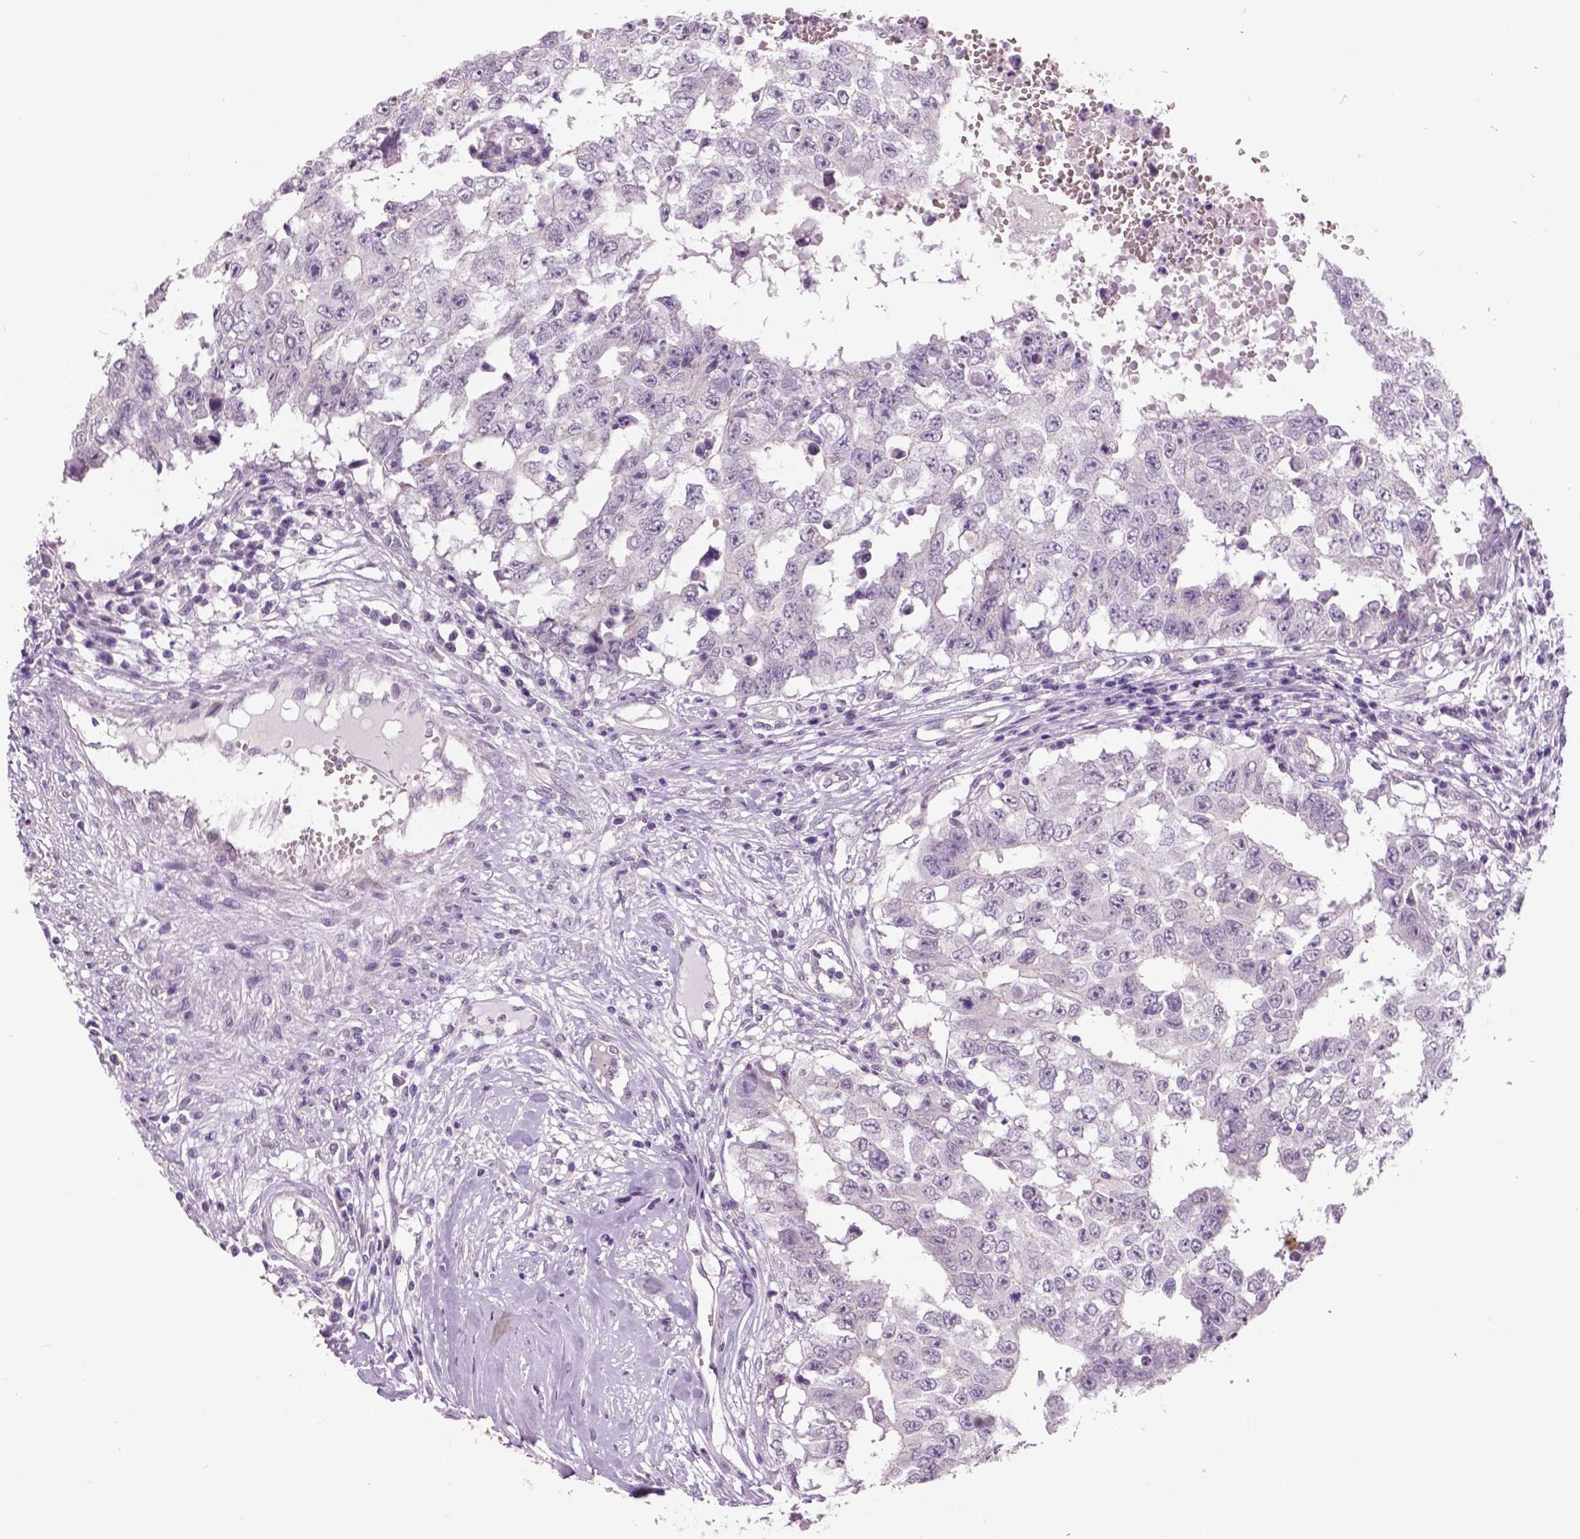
{"staining": {"intensity": "negative", "quantity": "none", "location": "none"}, "tissue": "testis cancer", "cell_type": "Tumor cells", "image_type": "cancer", "snomed": [{"axis": "morphology", "description": "Carcinoma, Embryonal, NOS"}, {"axis": "topography", "description": "Testis"}], "caption": "This is a micrograph of immunohistochemistry (IHC) staining of testis cancer, which shows no staining in tumor cells.", "gene": "GRIN2A", "patient": {"sex": "male", "age": 36}}